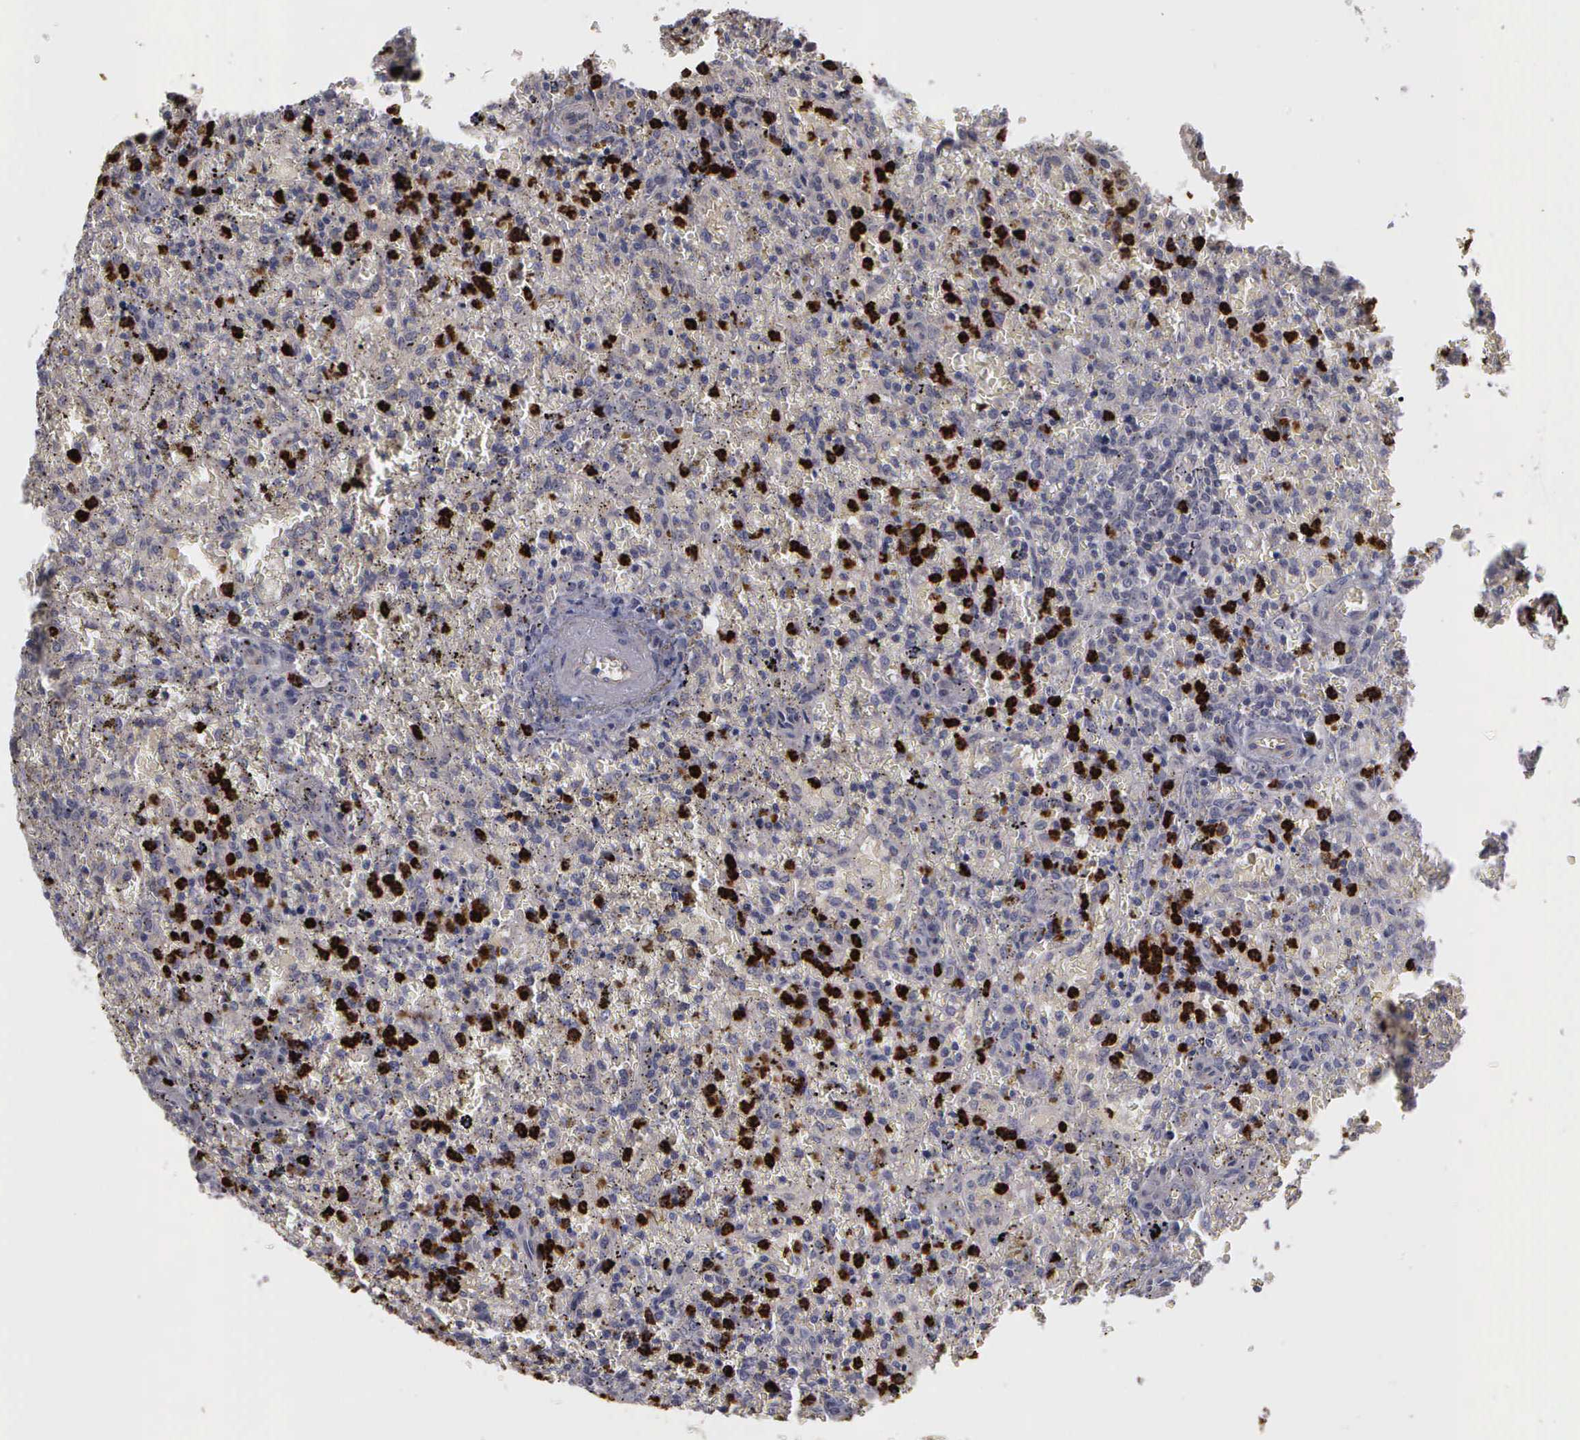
{"staining": {"intensity": "negative", "quantity": "none", "location": "none"}, "tissue": "lymphoma", "cell_type": "Tumor cells", "image_type": "cancer", "snomed": [{"axis": "morphology", "description": "Malignant lymphoma, non-Hodgkin's type, High grade"}, {"axis": "topography", "description": "Spleen"}, {"axis": "topography", "description": "Lymph node"}], "caption": "Lymphoma stained for a protein using immunohistochemistry shows no expression tumor cells.", "gene": "MMP9", "patient": {"sex": "female", "age": 70}}